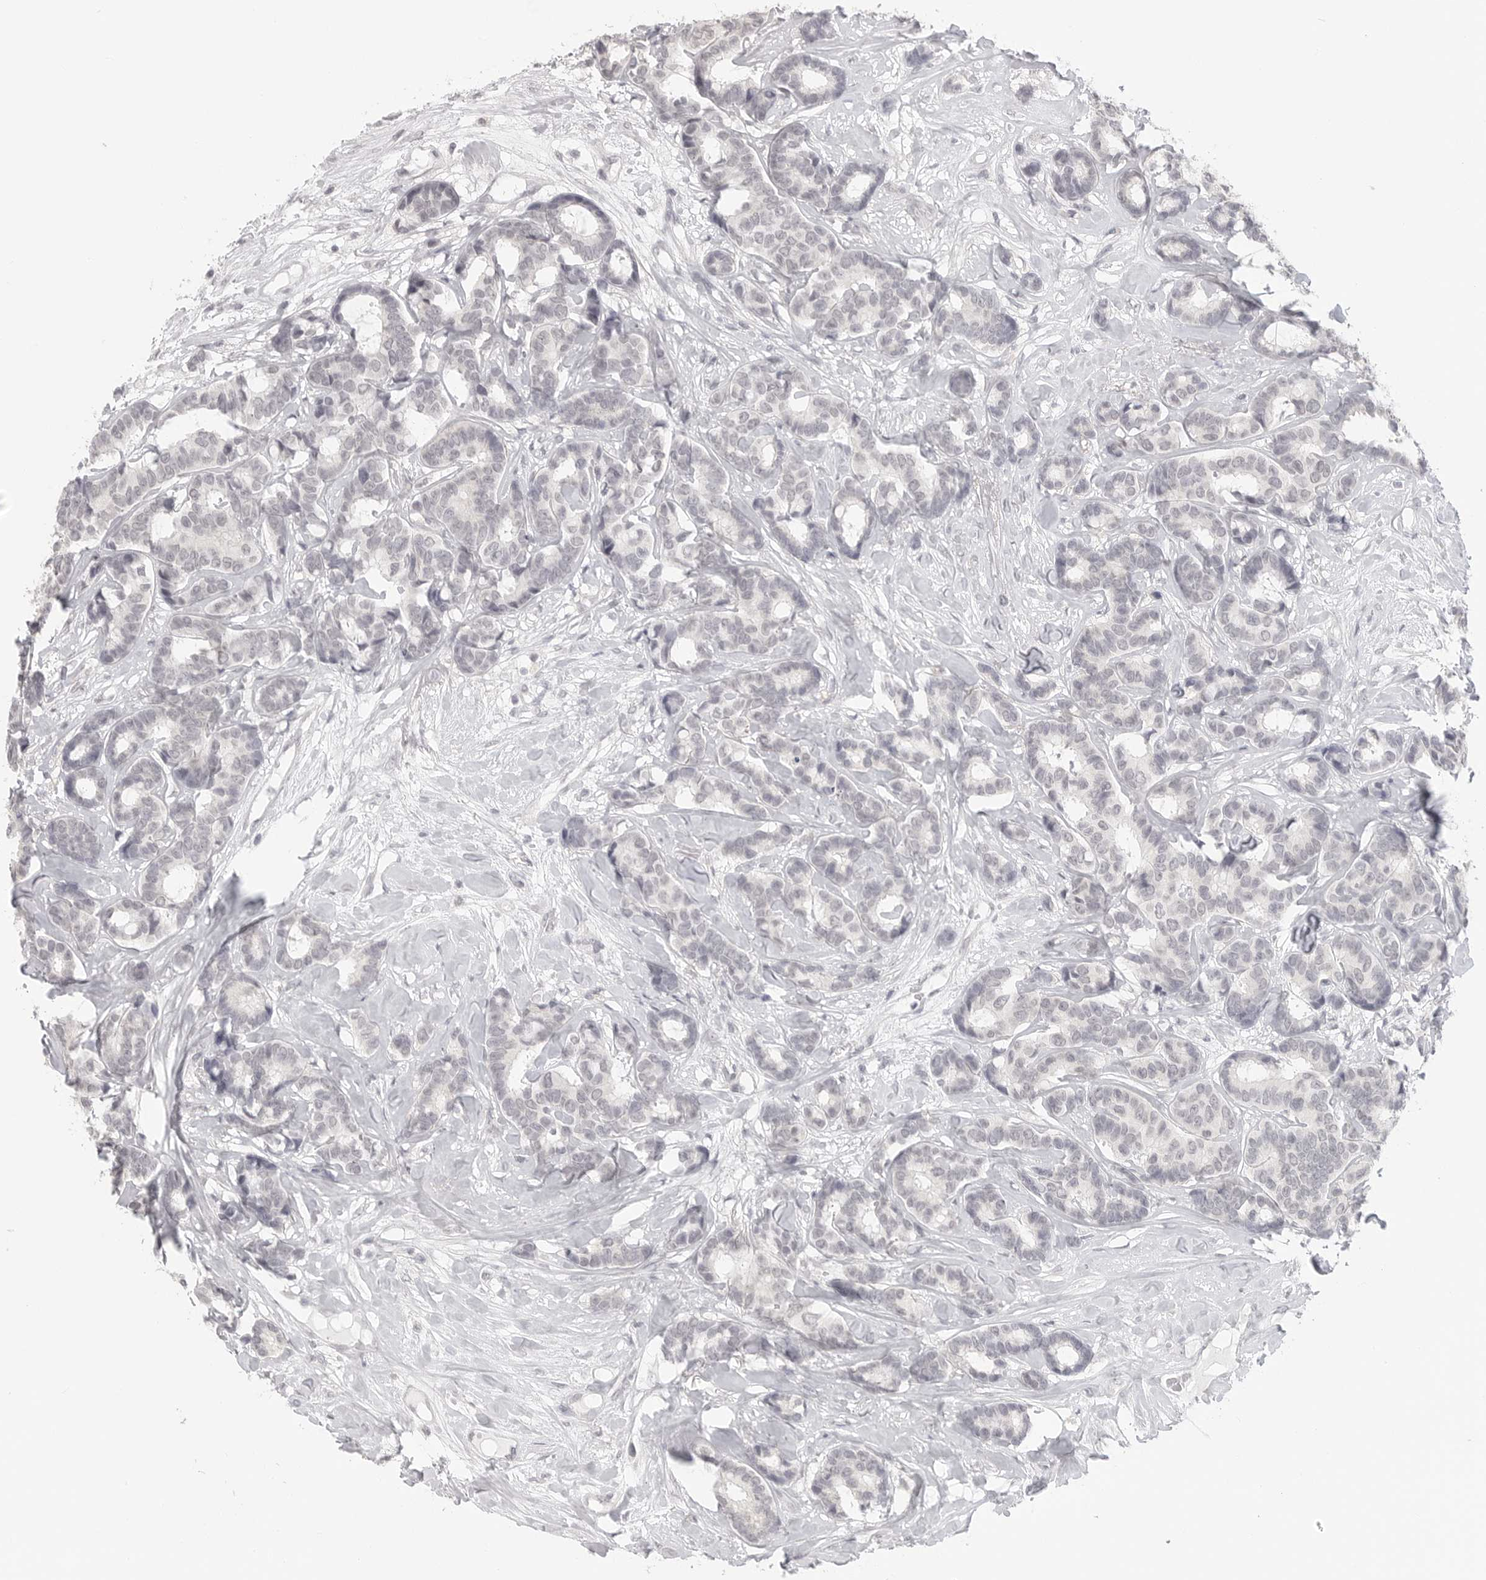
{"staining": {"intensity": "negative", "quantity": "none", "location": "none"}, "tissue": "breast cancer", "cell_type": "Tumor cells", "image_type": "cancer", "snomed": [{"axis": "morphology", "description": "Duct carcinoma"}, {"axis": "topography", "description": "Breast"}], "caption": "IHC of human breast cancer (infiltrating ductal carcinoma) displays no staining in tumor cells.", "gene": "KLK11", "patient": {"sex": "female", "age": 87}}